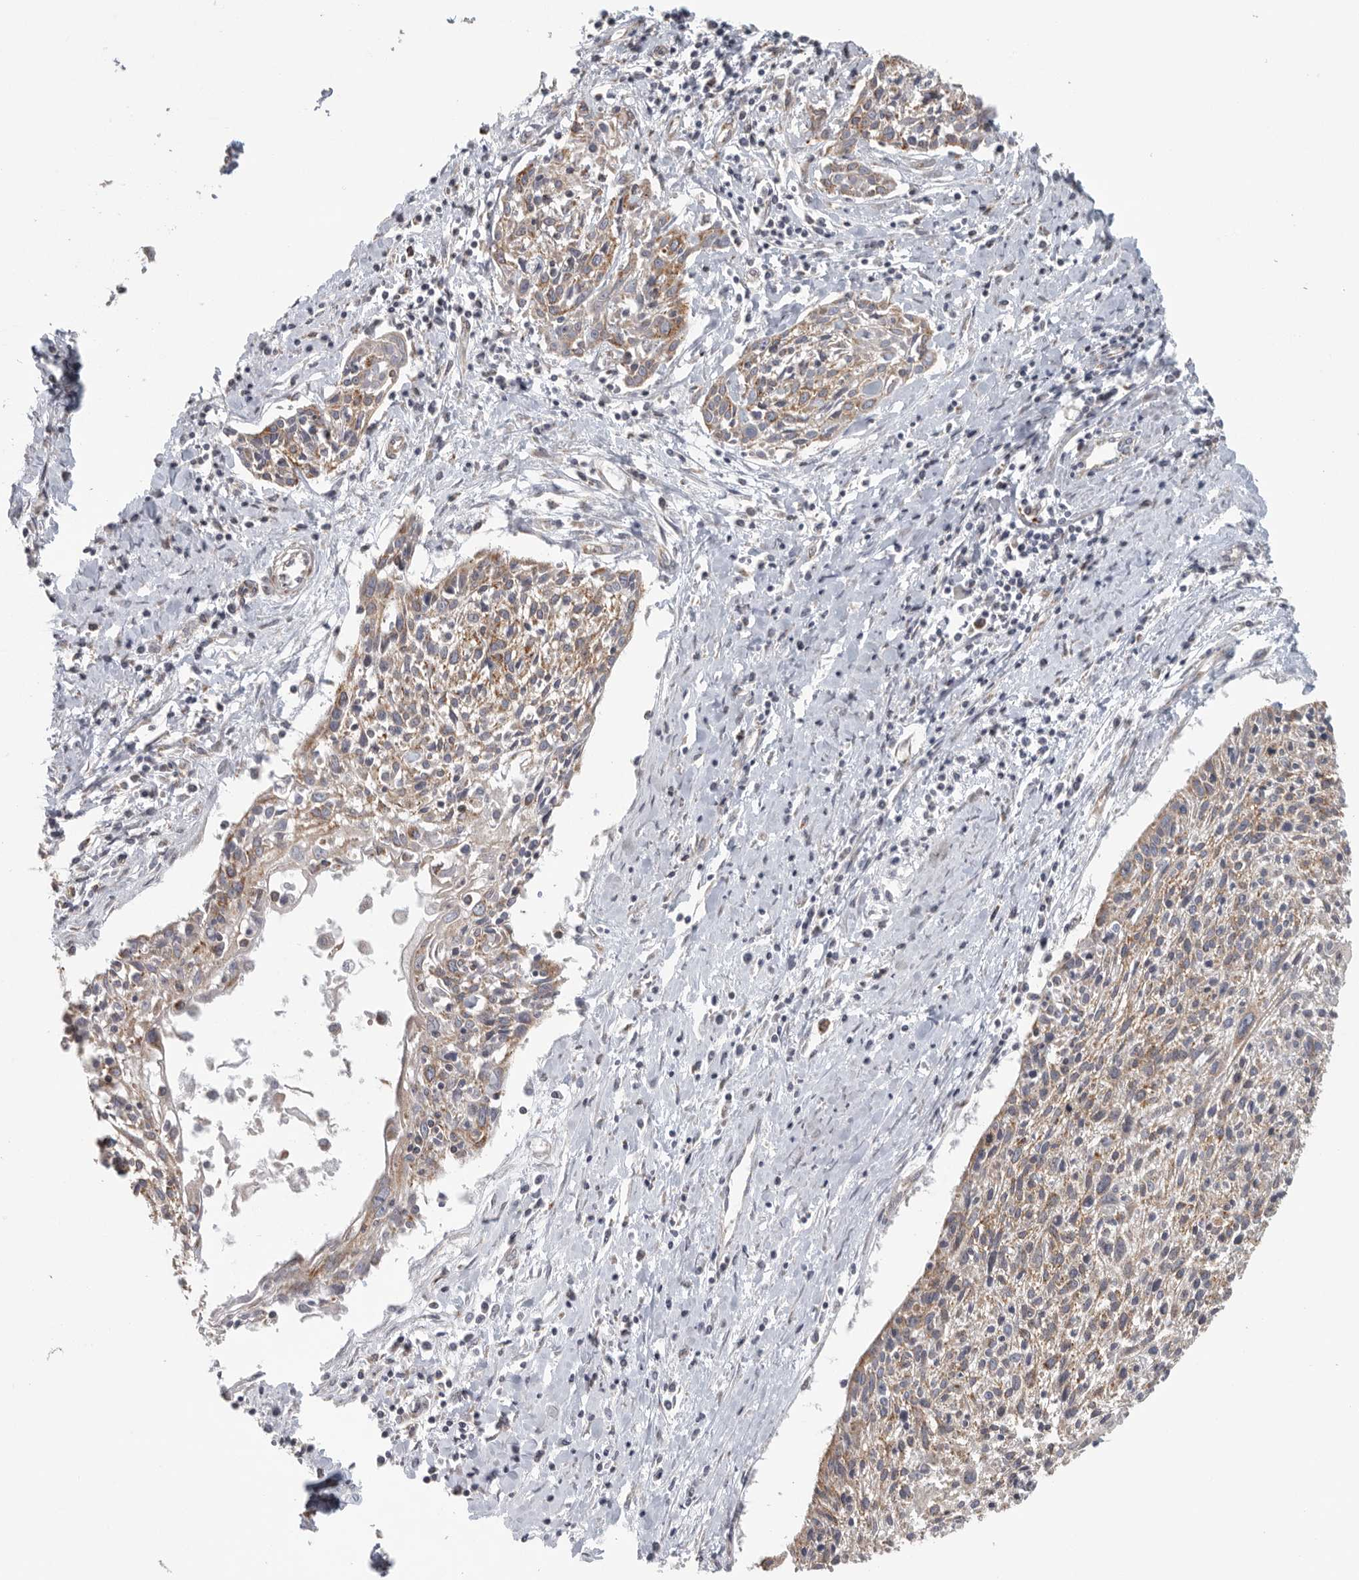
{"staining": {"intensity": "weak", "quantity": ">75%", "location": "cytoplasmic/membranous"}, "tissue": "cervical cancer", "cell_type": "Tumor cells", "image_type": "cancer", "snomed": [{"axis": "morphology", "description": "Squamous cell carcinoma, NOS"}, {"axis": "topography", "description": "Cervix"}], "caption": "A histopathology image of cervical cancer (squamous cell carcinoma) stained for a protein exhibits weak cytoplasmic/membranous brown staining in tumor cells.", "gene": "FKBP8", "patient": {"sex": "female", "age": 51}}